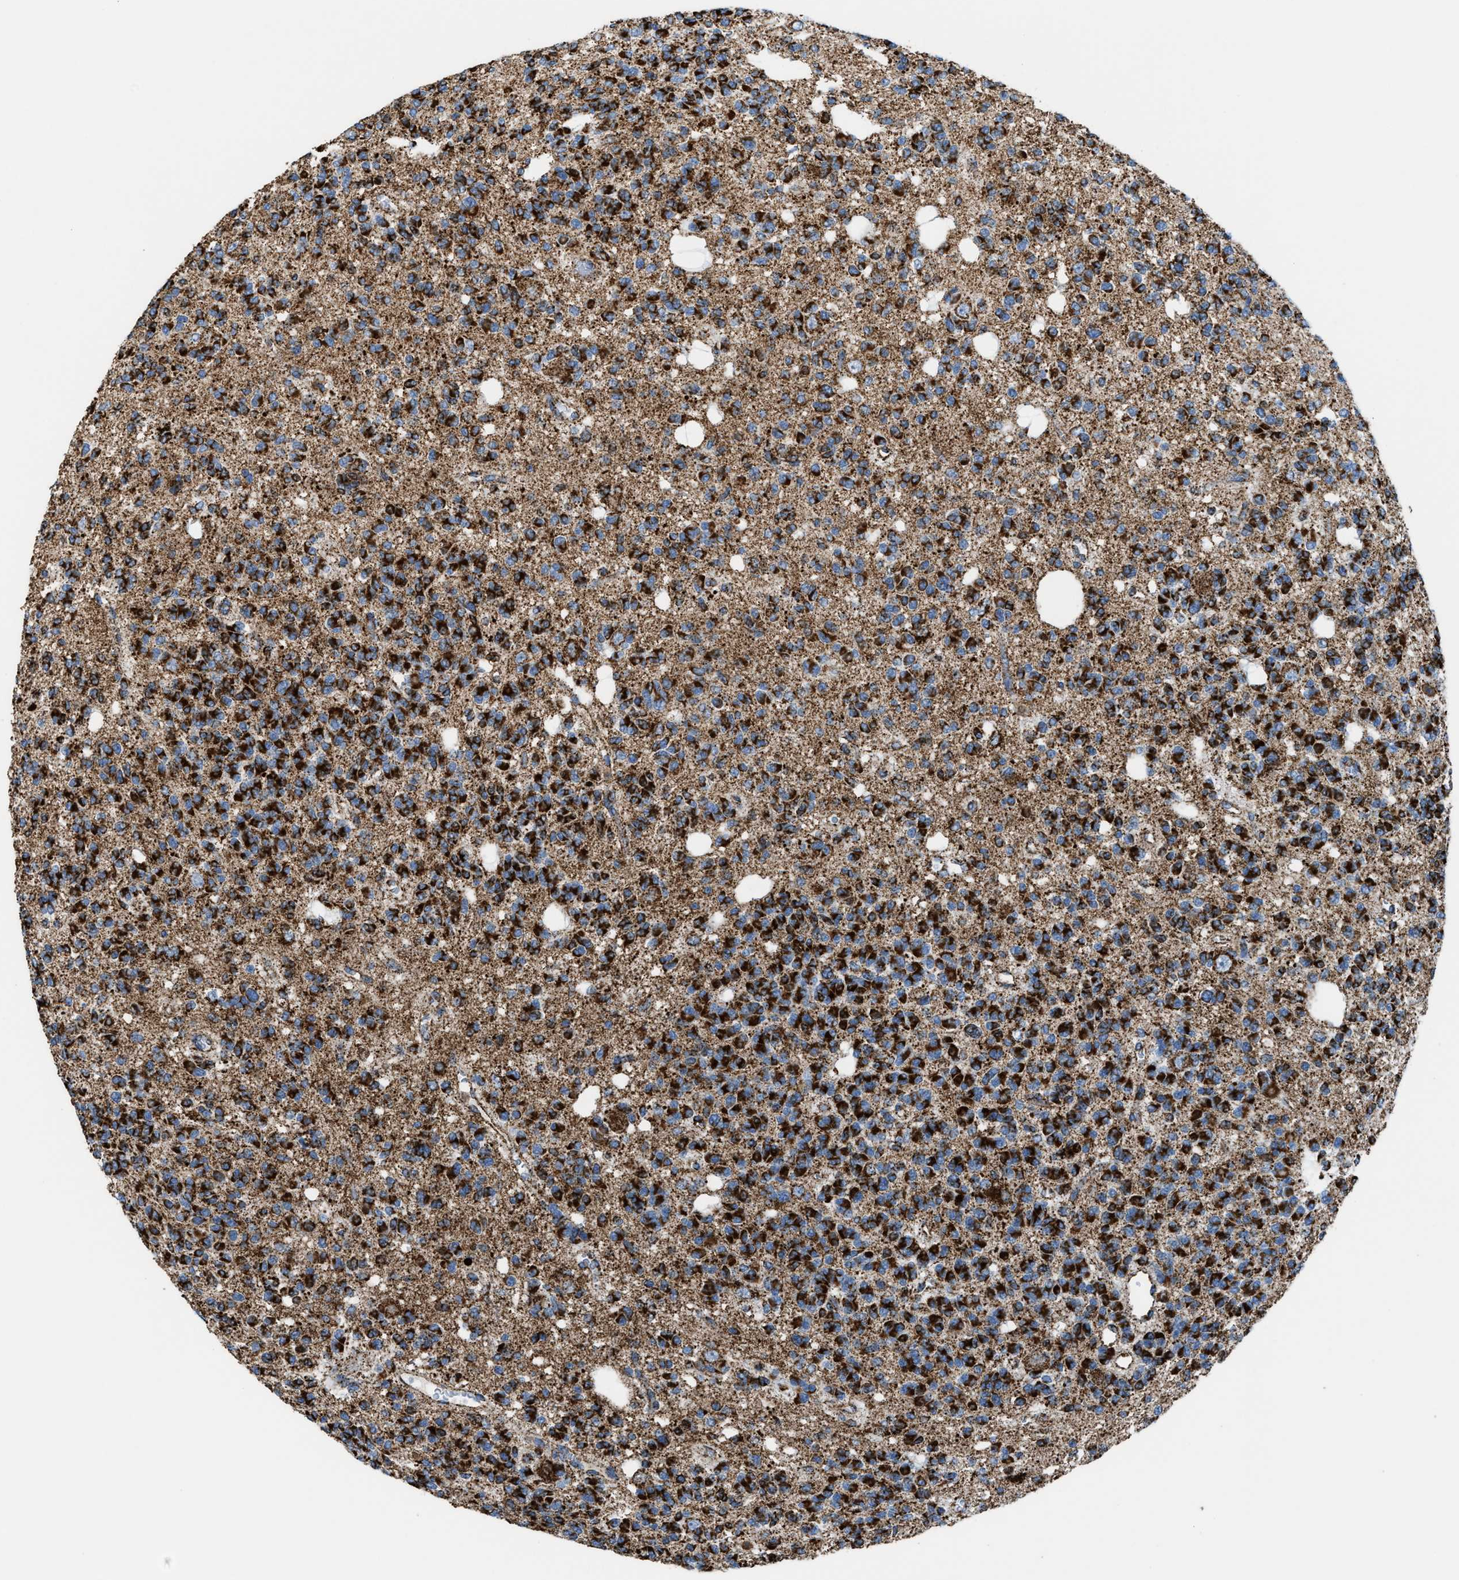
{"staining": {"intensity": "strong", "quantity": ">75%", "location": "cytoplasmic/membranous"}, "tissue": "glioma", "cell_type": "Tumor cells", "image_type": "cancer", "snomed": [{"axis": "morphology", "description": "Glioma, malignant, Low grade"}, {"axis": "topography", "description": "Brain"}], "caption": "A brown stain highlights strong cytoplasmic/membranous positivity of a protein in glioma tumor cells. The staining is performed using DAB (3,3'-diaminobenzidine) brown chromogen to label protein expression. The nuclei are counter-stained blue using hematoxylin.", "gene": "ECHS1", "patient": {"sex": "male", "age": 38}}